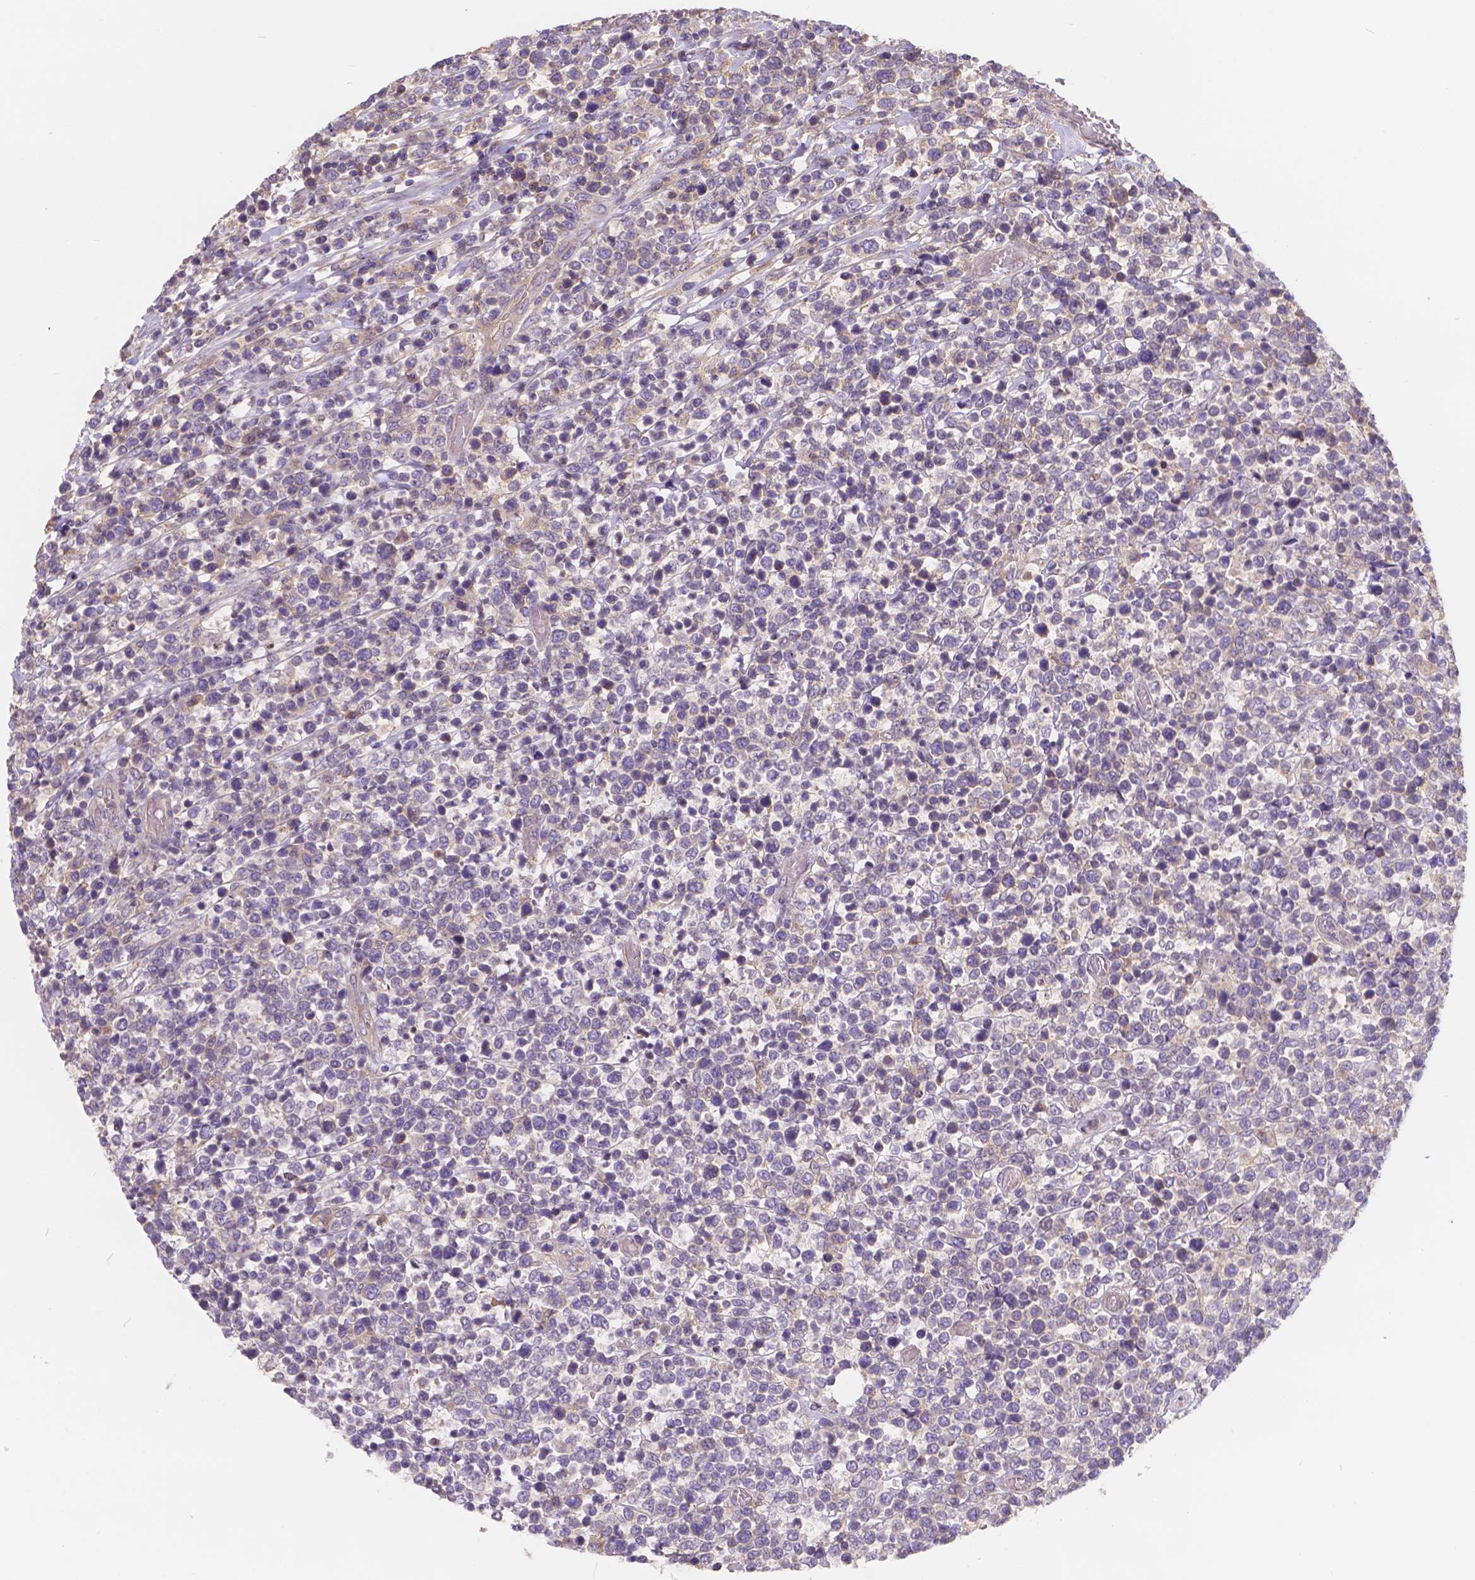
{"staining": {"intensity": "weak", "quantity": ">75%", "location": "cytoplasmic/membranous"}, "tissue": "lymphoma", "cell_type": "Tumor cells", "image_type": "cancer", "snomed": [{"axis": "morphology", "description": "Malignant lymphoma, non-Hodgkin's type, High grade"}, {"axis": "topography", "description": "Soft tissue"}], "caption": "Malignant lymphoma, non-Hodgkin's type (high-grade) stained with a brown dye shows weak cytoplasmic/membranous positive expression in about >75% of tumor cells.", "gene": "CDK10", "patient": {"sex": "female", "age": 56}}